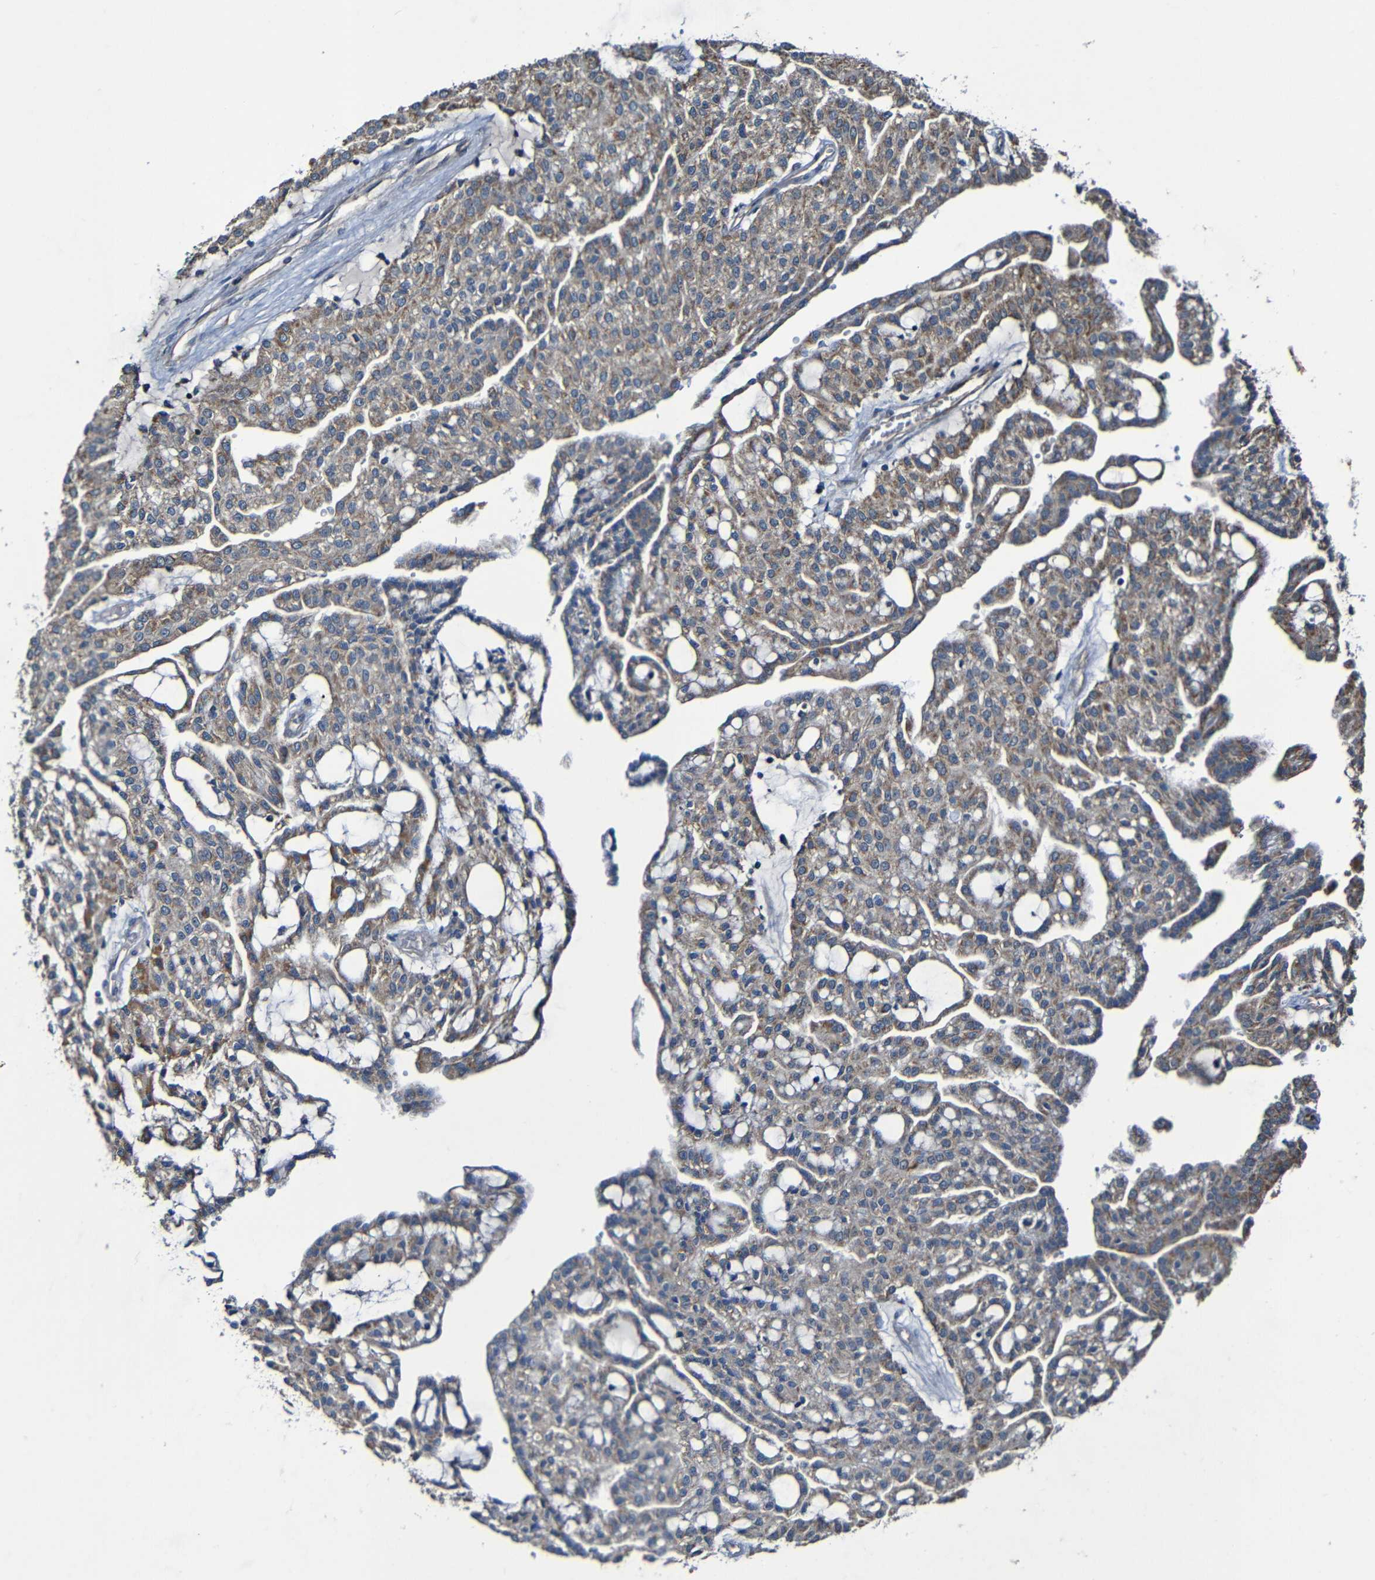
{"staining": {"intensity": "moderate", "quantity": "25%-75%", "location": "cytoplasmic/membranous"}, "tissue": "renal cancer", "cell_type": "Tumor cells", "image_type": "cancer", "snomed": [{"axis": "morphology", "description": "Adenocarcinoma, NOS"}, {"axis": "topography", "description": "Kidney"}], "caption": "Tumor cells reveal medium levels of moderate cytoplasmic/membranous expression in about 25%-75% of cells in human adenocarcinoma (renal).", "gene": "ADAM15", "patient": {"sex": "male", "age": 63}}